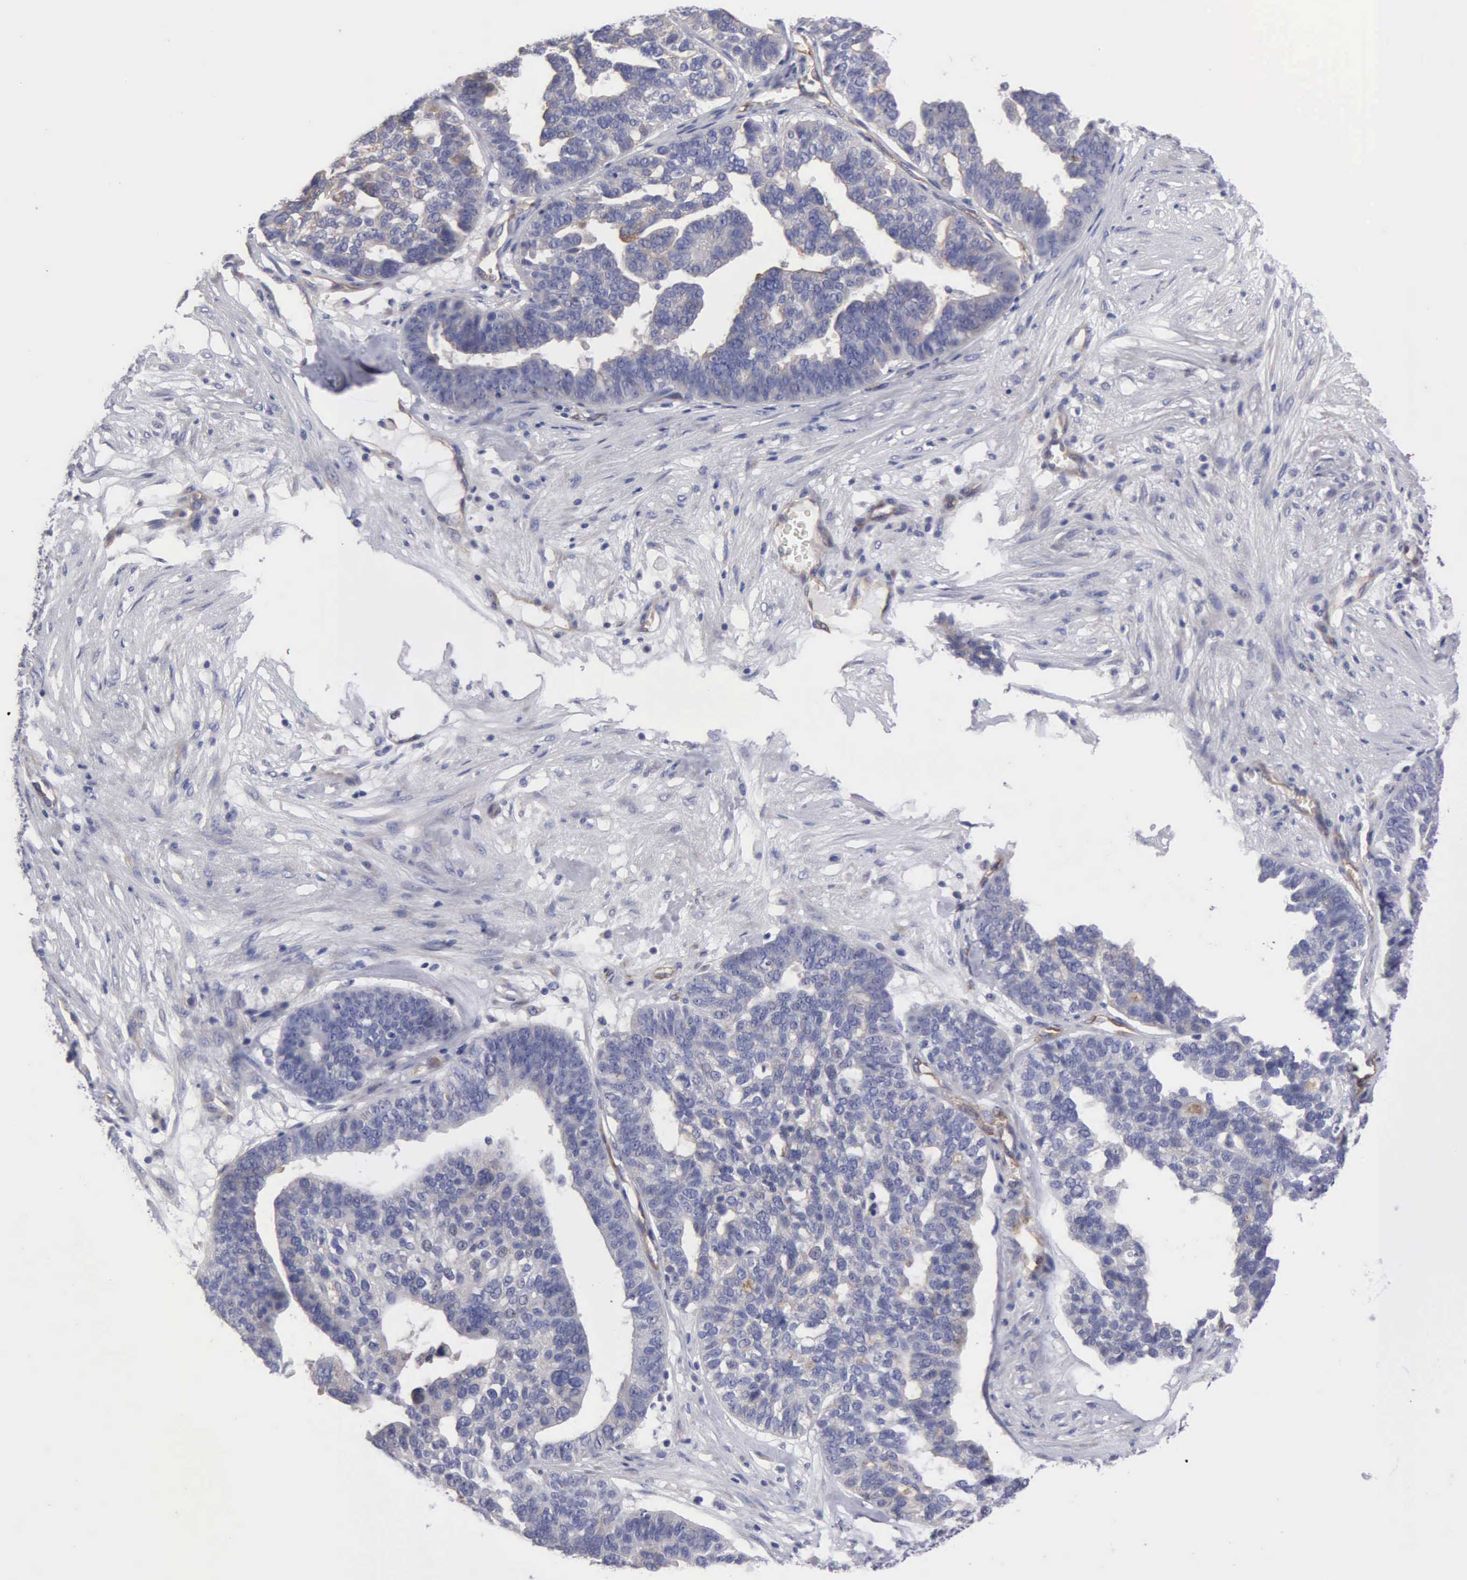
{"staining": {"intensity": "weak", "quantity": "<25%", "location": "cytoplasmic/membranous"}, "tissue": "ovarian cancer", "cell_type": "Tumor cells", "image_type": "cancer", "snomed": [{"axis": "morphology", "description": "Cystadenocarcinoma, serous, NOS"}, {"axis": "topography", "description": "Ovary"}], "caption": "Human ovarian cancer stained for a protein using IHC shows no staining in tumor cells.", "gene": "RDX", "patient": {"sex": "female", "age": 59}}